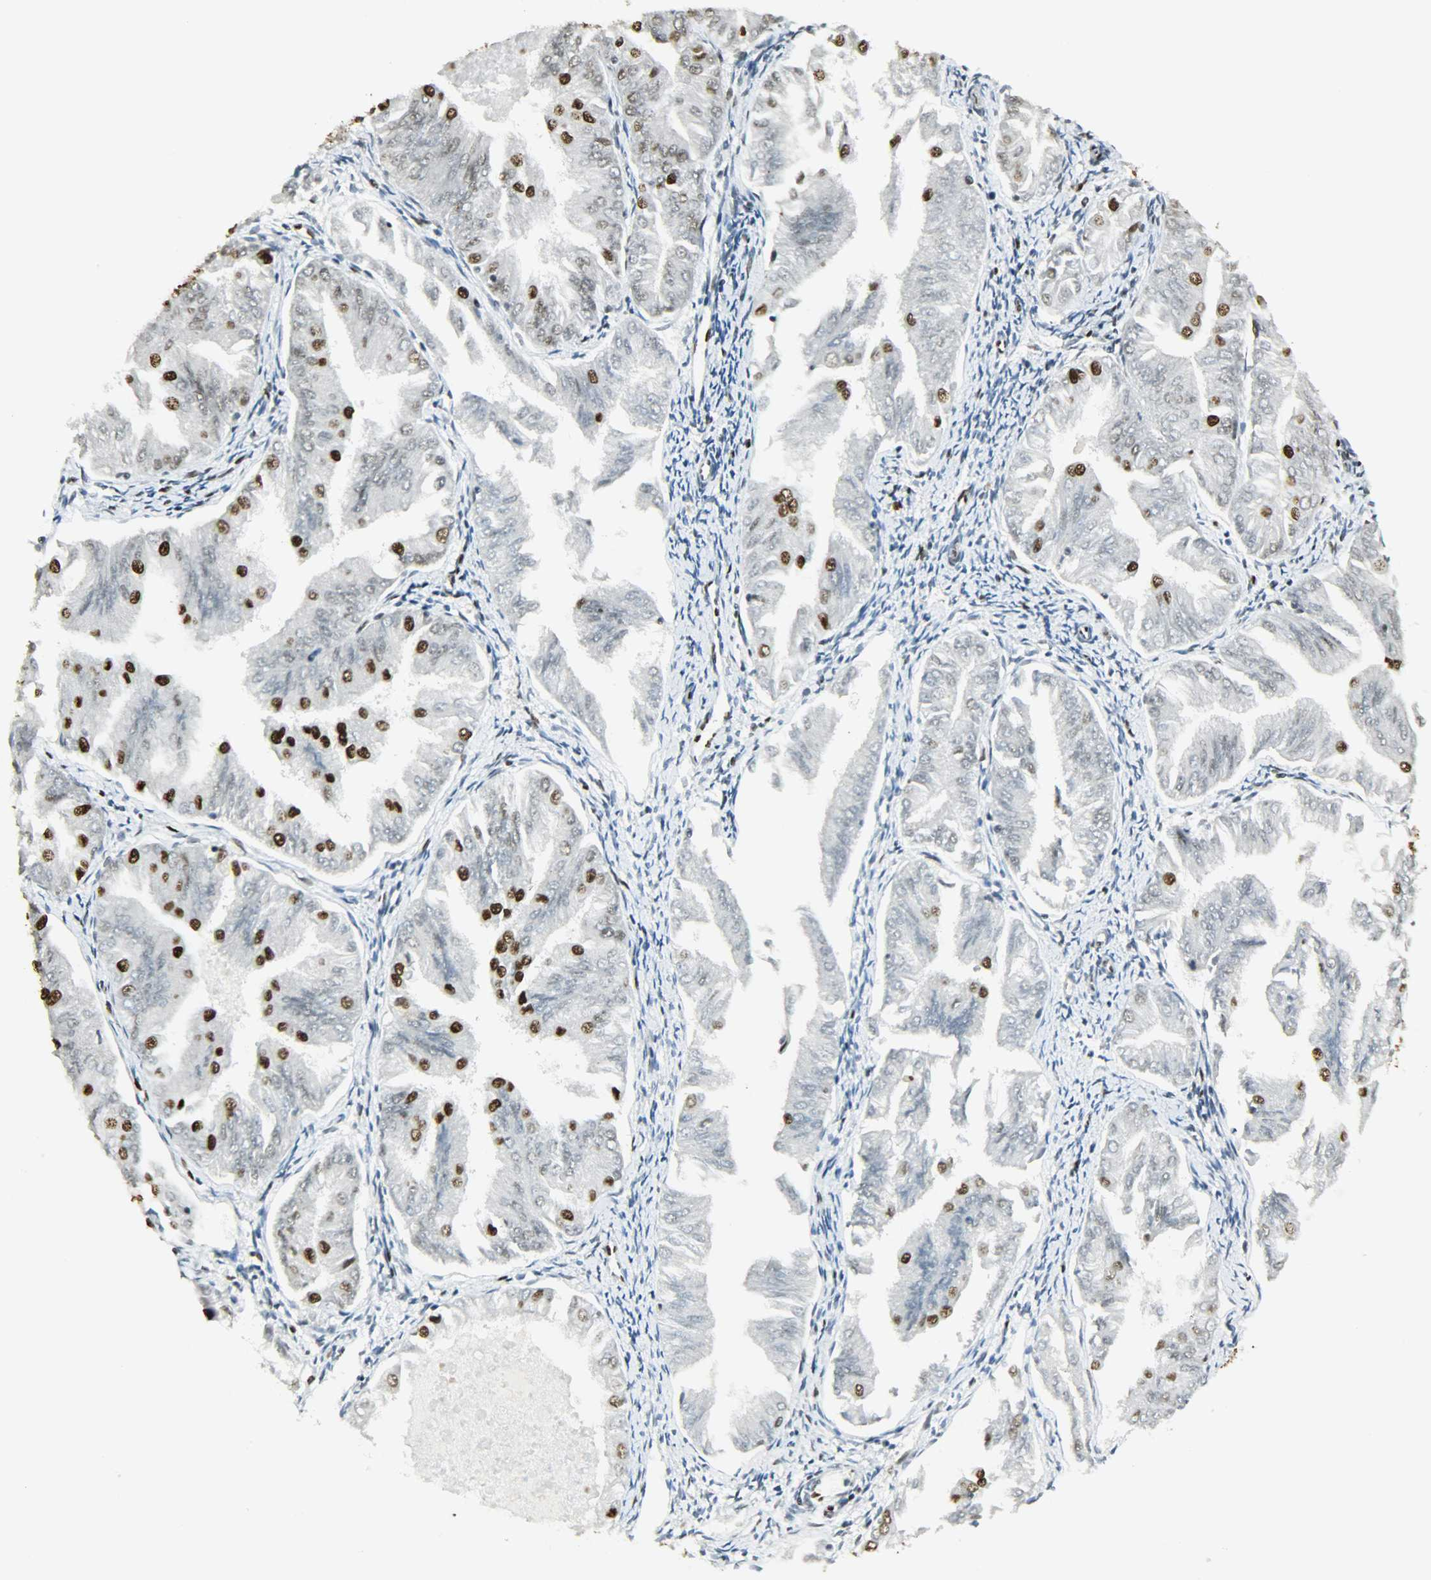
{"staining": {"intensity": "strong", "quantity": "25%-75%", "location": "nuclear"}, "tissue": "endometrial cancer", "cell_type": "Tumor cells", "image_type": "cancer", "snomed": [{"axis": "morphology", "description": "Adenocarcinoma, NOS"}, {"axis": "topography", "description": "Endometrium"}], "caption": "A micrograph showing strong nuclear staining in approximately 25%-75% of tumor cells in endometrial cancer (adenocarcinoma), as visualized by brown immunohistochemical staining.", "gene": "MYEF2", "patient": {"sex": "female", "age": 53}}